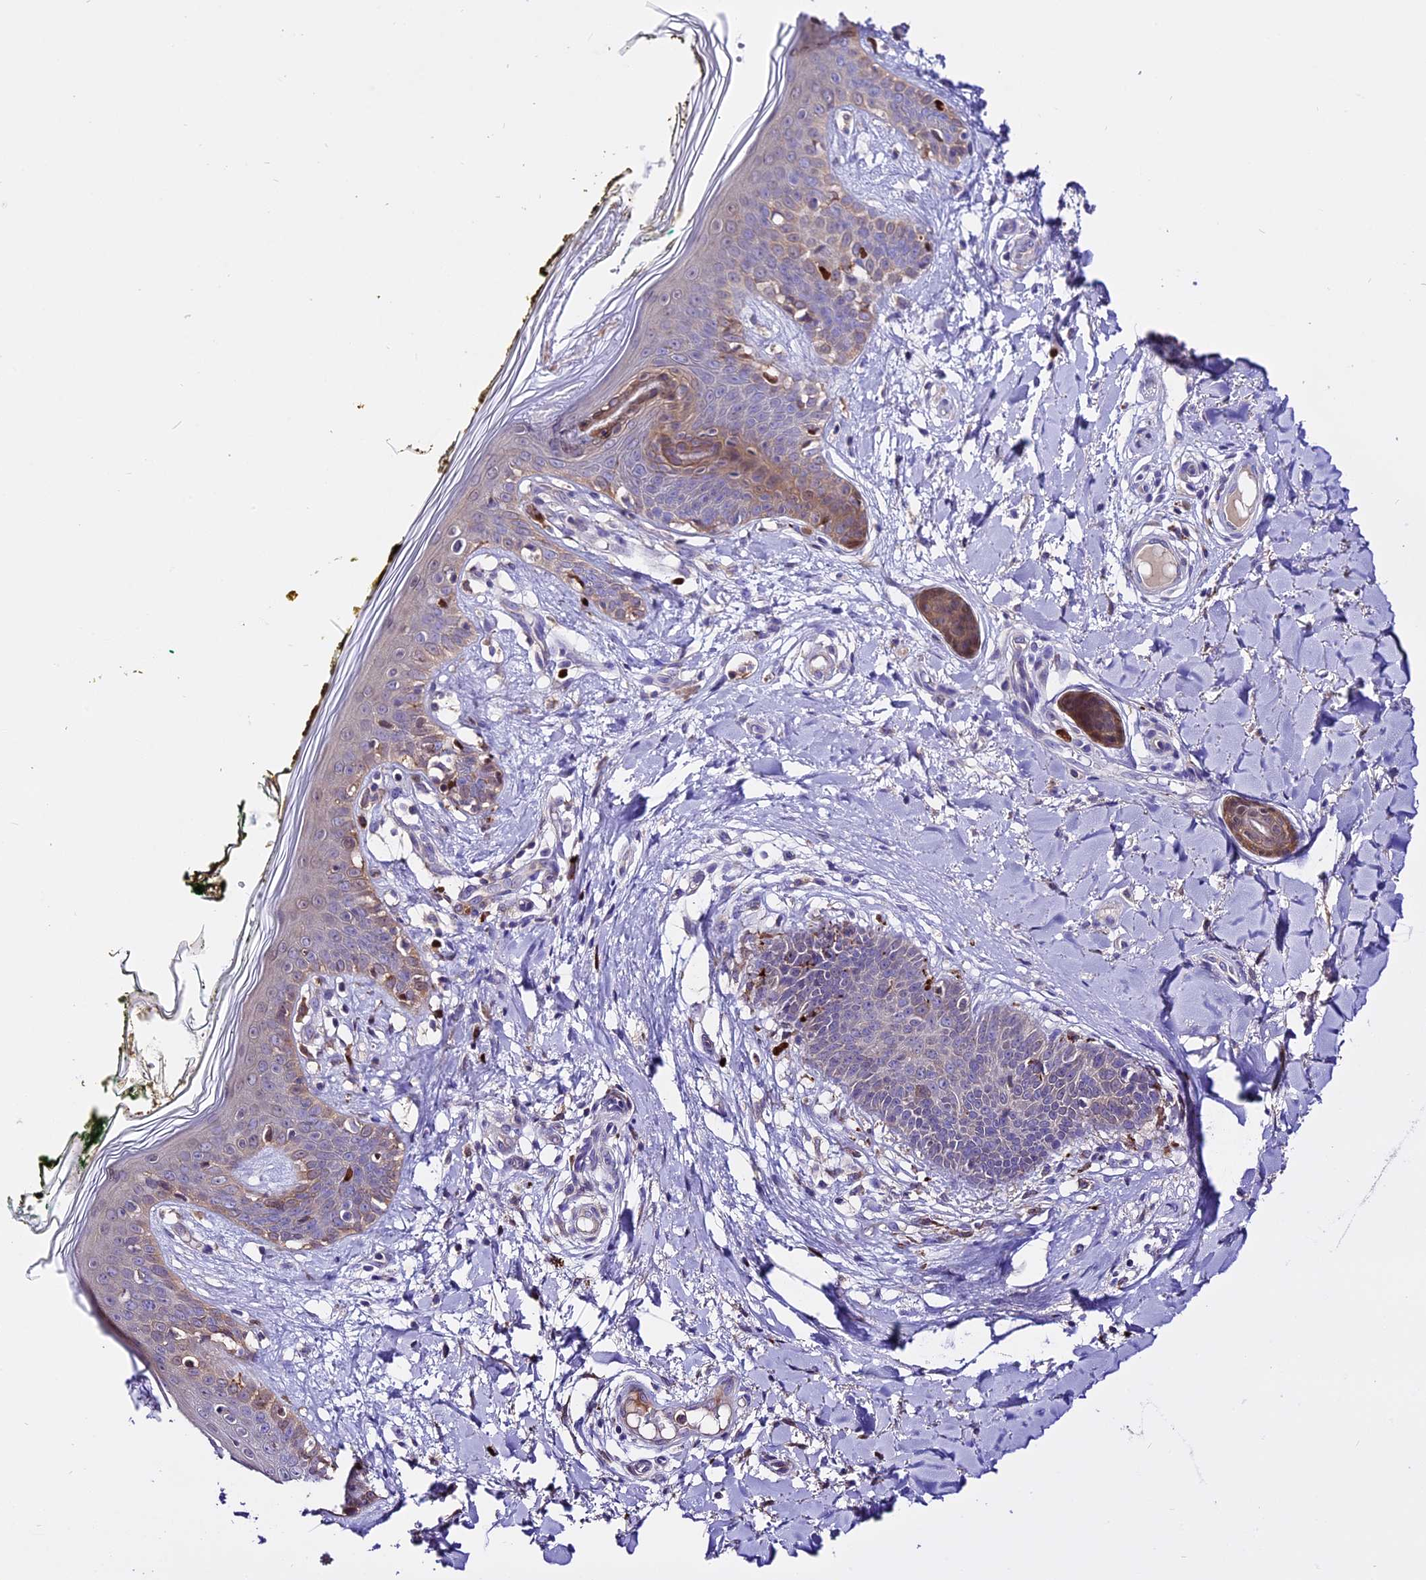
{"staining": {"intensity": "weak", "quantity": "25%-75%", "location": "cytoplasmic/membranous"}, "tissue": "skin", "cell_type": "Fibroblasts", "image_type": "normal", "snomed": [{"axis": "morphology", "description": "Normal tissue, NOS"}, {"axis": "topography", "description": "Skin"}], "caption": "Immunohistochemistry histopathology image of unremarkable skin: human skin stained using immunohistochemistry reveals low levels of weak protein expression localized specifically in the cytoplasmic/membranous of fibroblasts, appearing as a cytoplasmic/membranous brown color.", "gene": "MAP3K7CL", "patient": {"sex": "female", "age": 34}}